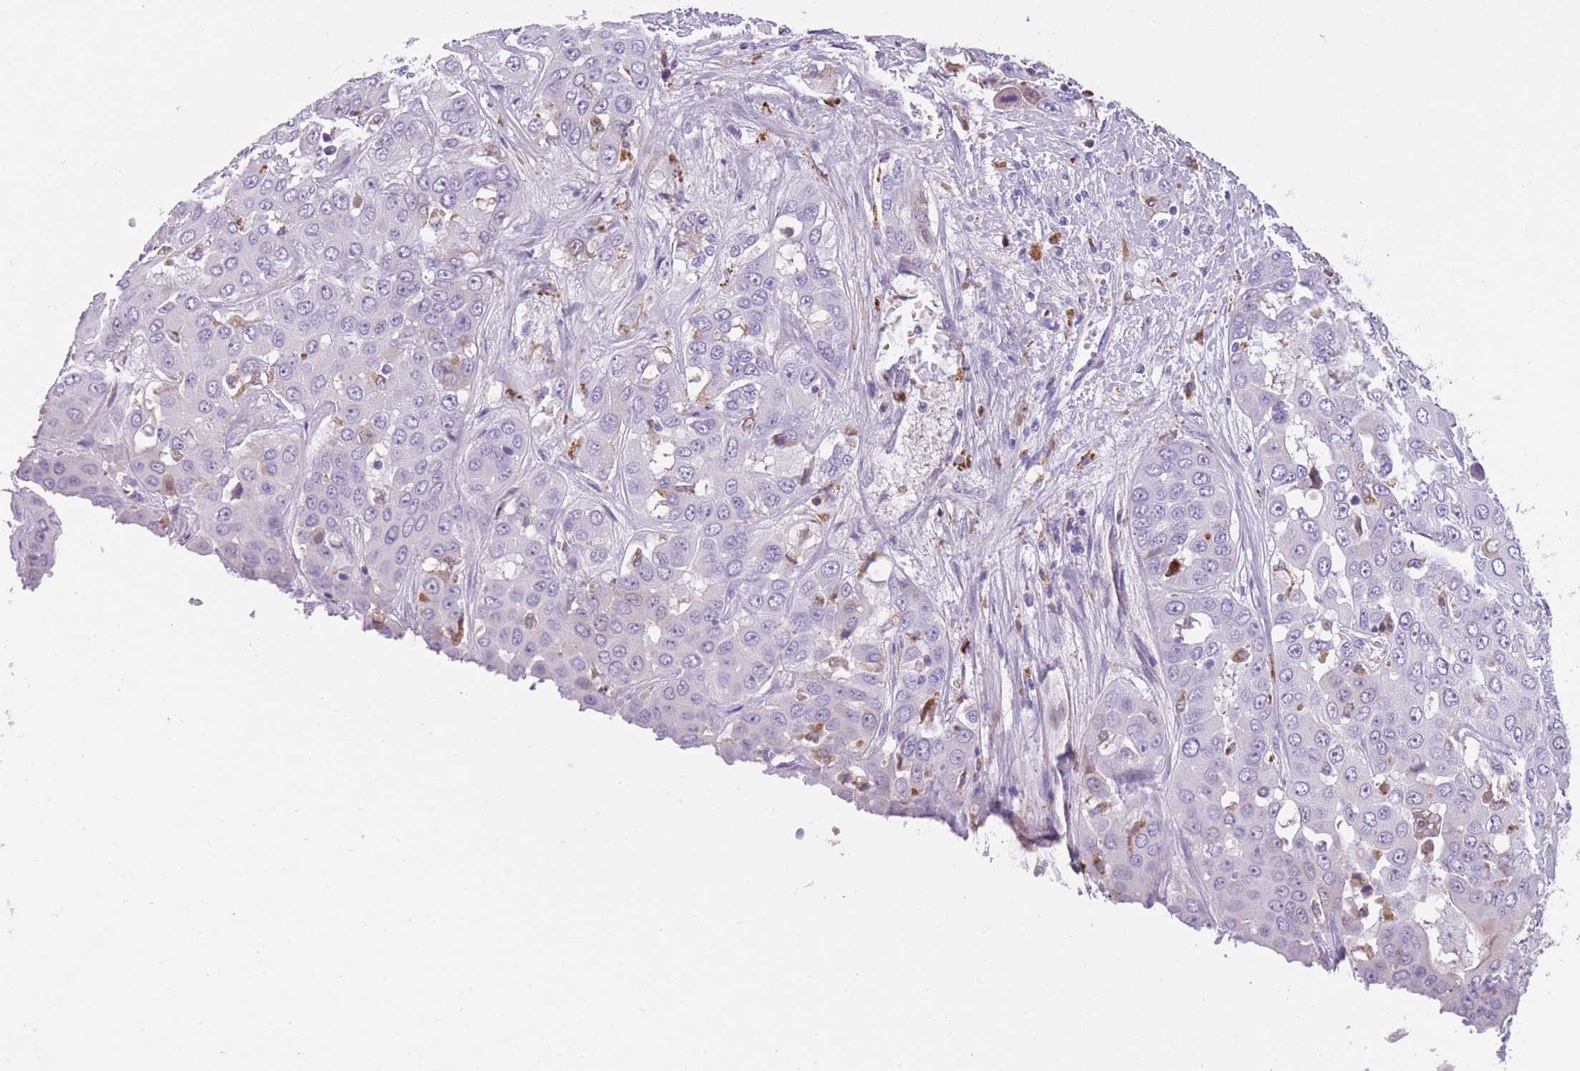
{"staining": {"intensity": "negative", "quantity": "none", "location": "none"}, "tissue": "liver cancer", "cell_type": "Tumor cells", "image_type": "cancer", "snomed": [{"axis": "morphology", "description": "Cholangiocarcinoma"}, {"axis": "topography", "description": "Liver"}], "caption": "Immunohistochemistry of human liver cholangiocarcinoma exhibits no positivity in tumor cells.", "gene": "GNAT1", "patient": {"sex": "female", "age": 52}}